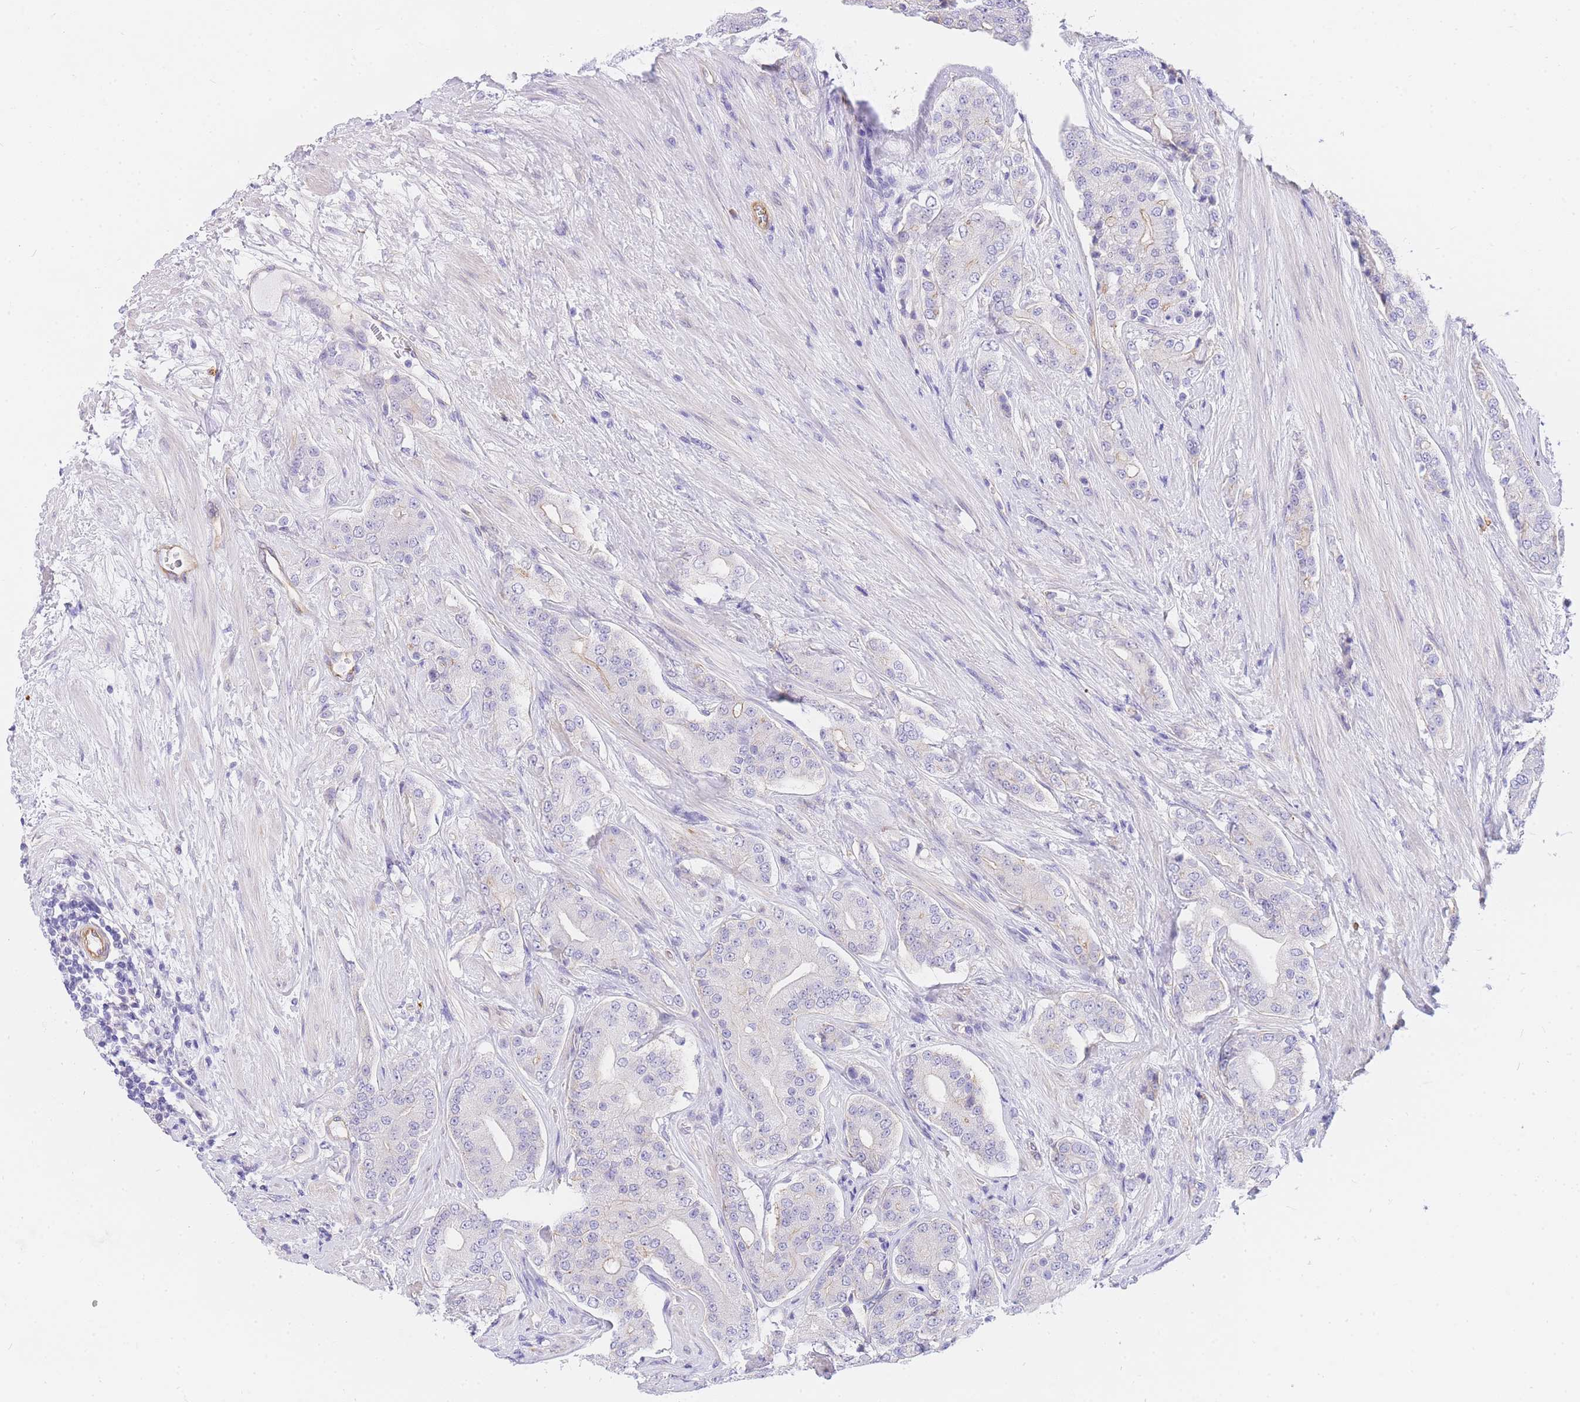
{"staining": {"intensity": "negative", "quantity": "none", "location": "none"}, "tissue": "prostate cancer", "cell_type": "Tumor cells", "image_type": "cancer", "snomed": [{"axis": "morphology", "description": "Adenocarcinoma, High grade"}, {"axis": "topography", "description": "Prostate"}], "caption": "A photomicrograph of human prostate cancer (adenocarcinoma (high-grade)) is negative for staining in tumor cells.", "gene": "SRSF12", "patient": {"sex": "male", "age": 71}}